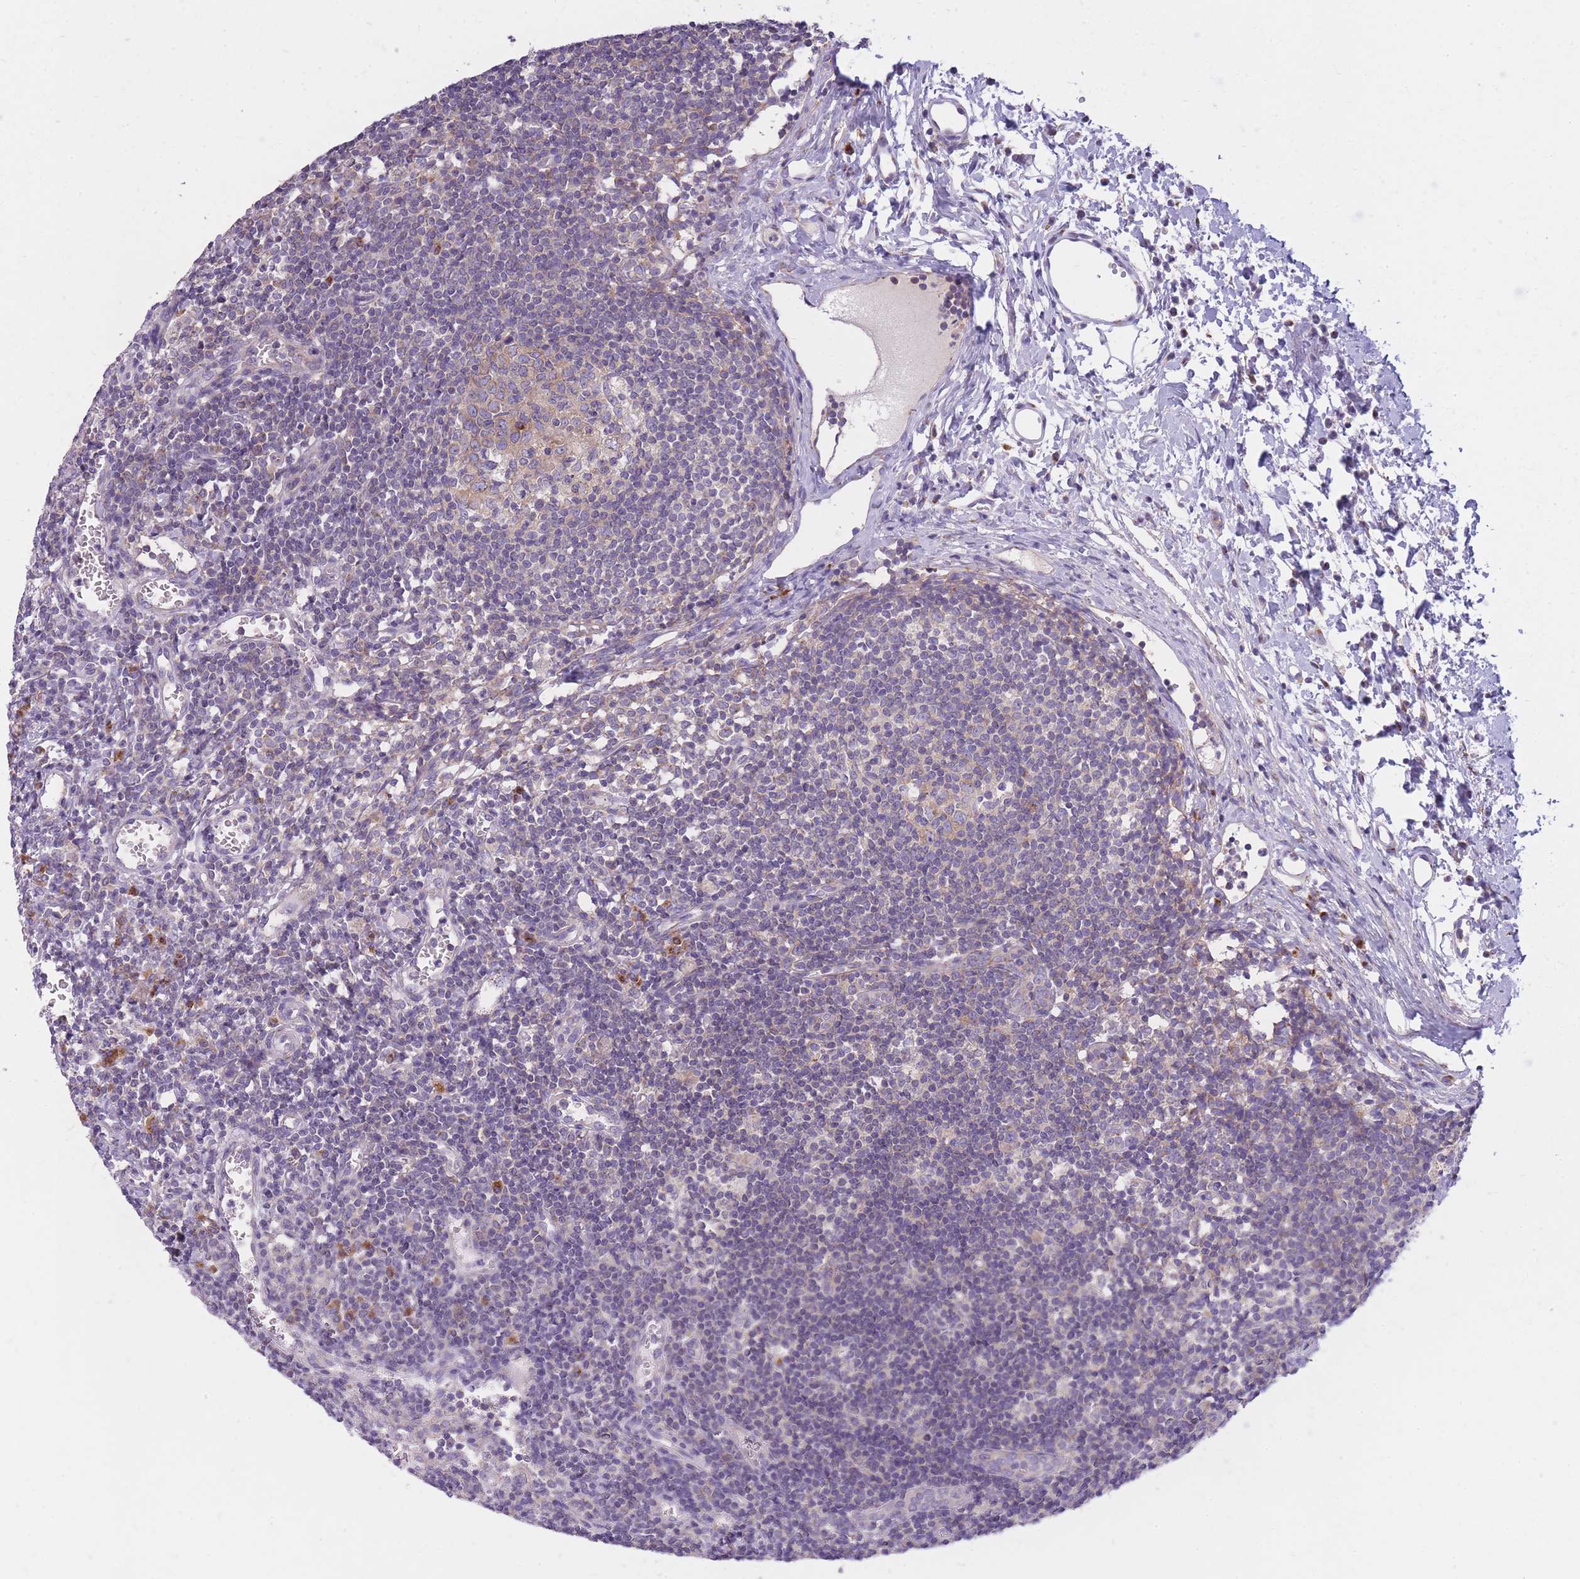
{"staining": {"intensity": "weak", "quantity": "25%-75%", "location": "cytoplasmic/membranous"}, "tissue": "lymph node", "cell_type": "Germinal center cells", "image_type": "normal", "snomed": [{"axis": "morphology", "description": "Normal tissue, NOS"}, {"axis": "topography", "description": "Lymph node"}], "caption": "Germinal center cells show low levels of weak cytoplasmic/membranous staining in approximately 25%-75% of cells in normal human lymph node.", "gene": "COPG1", "patient": {"sex": "female", "age": 37}}